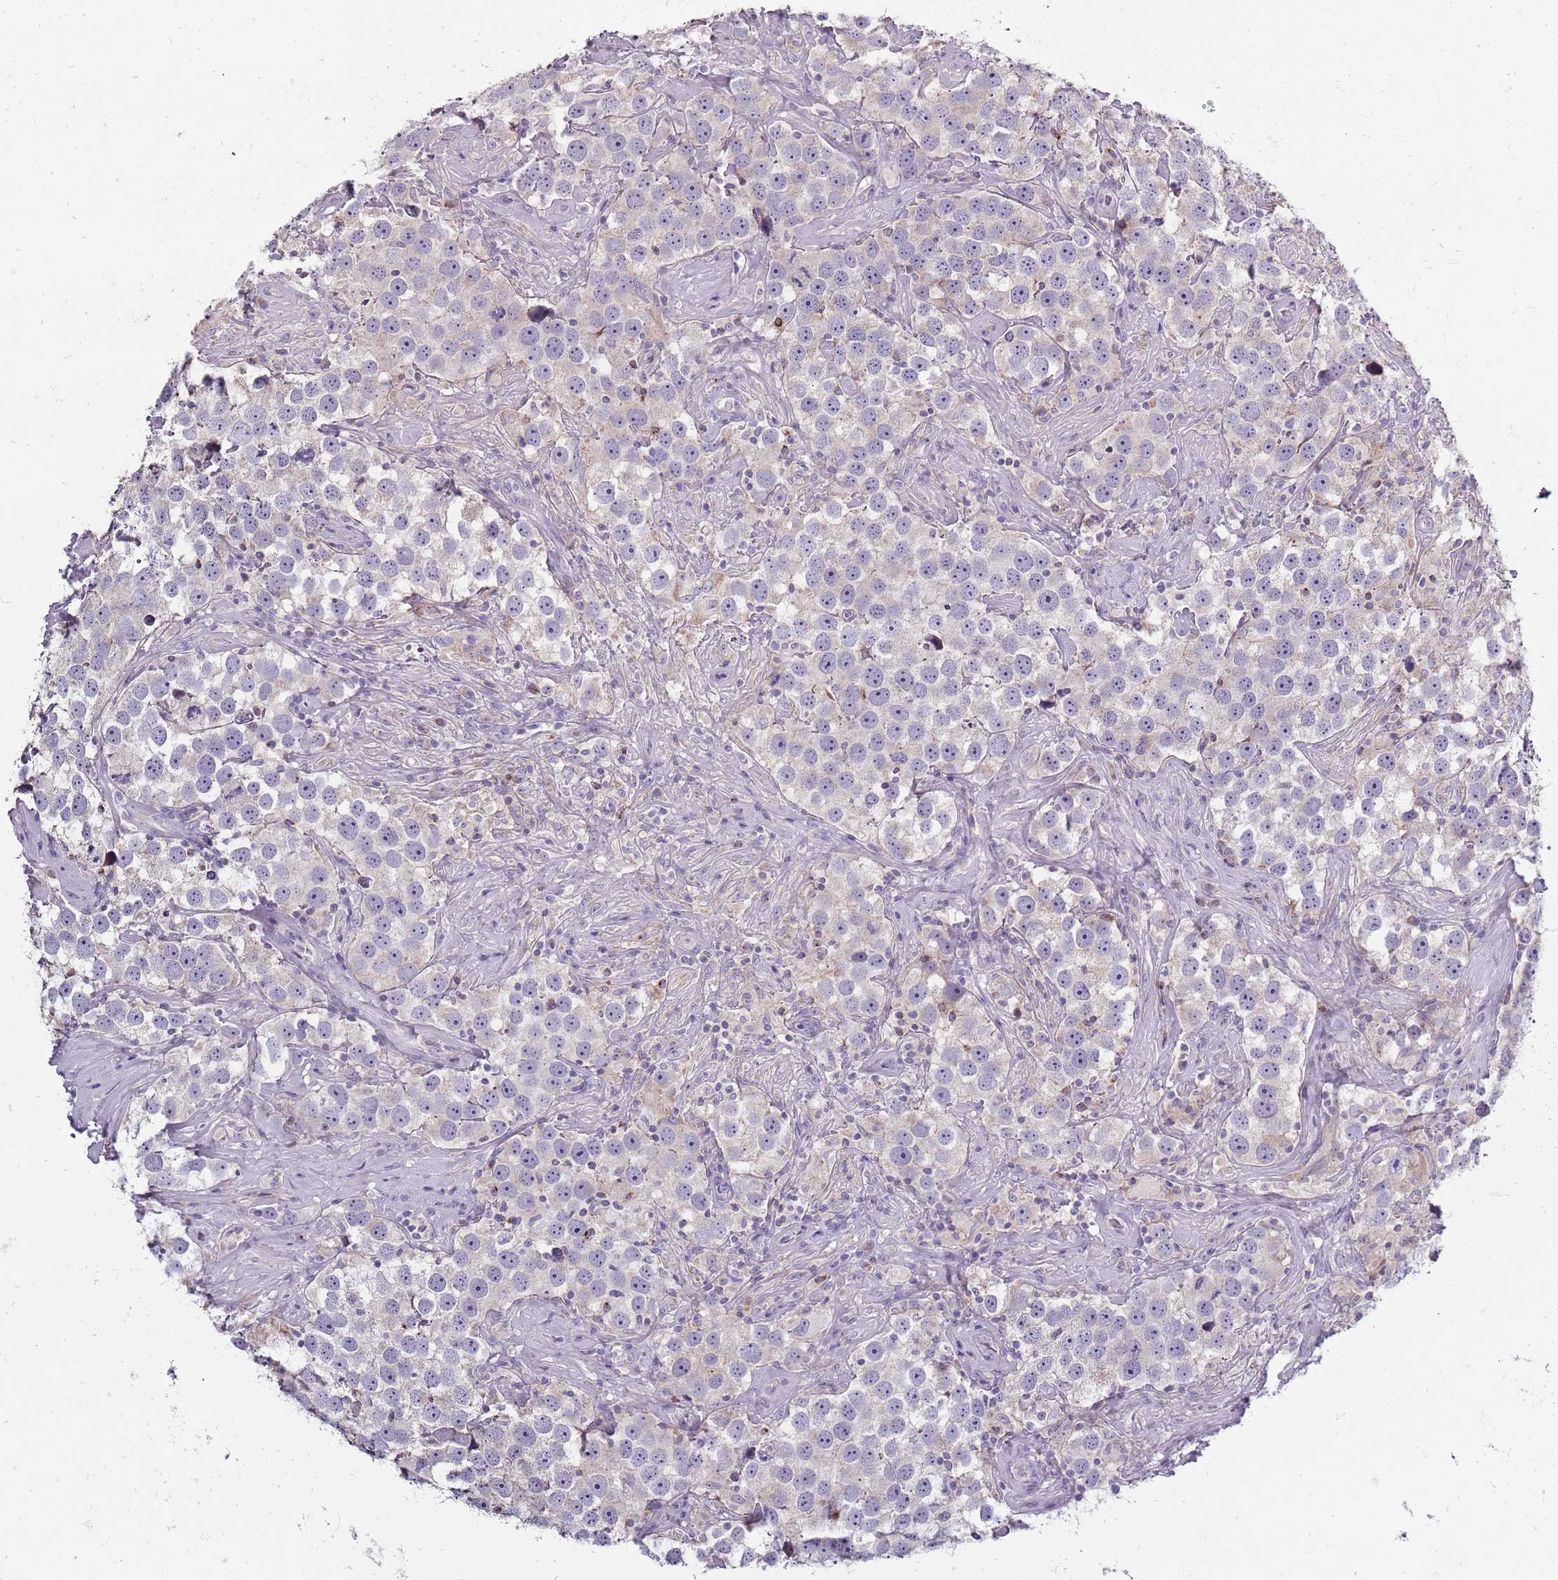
{"staining": {"intensity": "negative", "quantity": "none", "location": "none"}, "tissue": "testis cancer", "cell_type": "Tumor cells", "image_type": "cancer", "snomed": [{"axis": "morphology", "description": "Seminoma, NOS"}, {"axis": "topography", "description": "Testis"}], "caption": "Immunohistochemistry of testis cancer shows no expression in tumor cells.", "gene": "SYNGR3", "patient": {"sex": "male", "age": 49}}